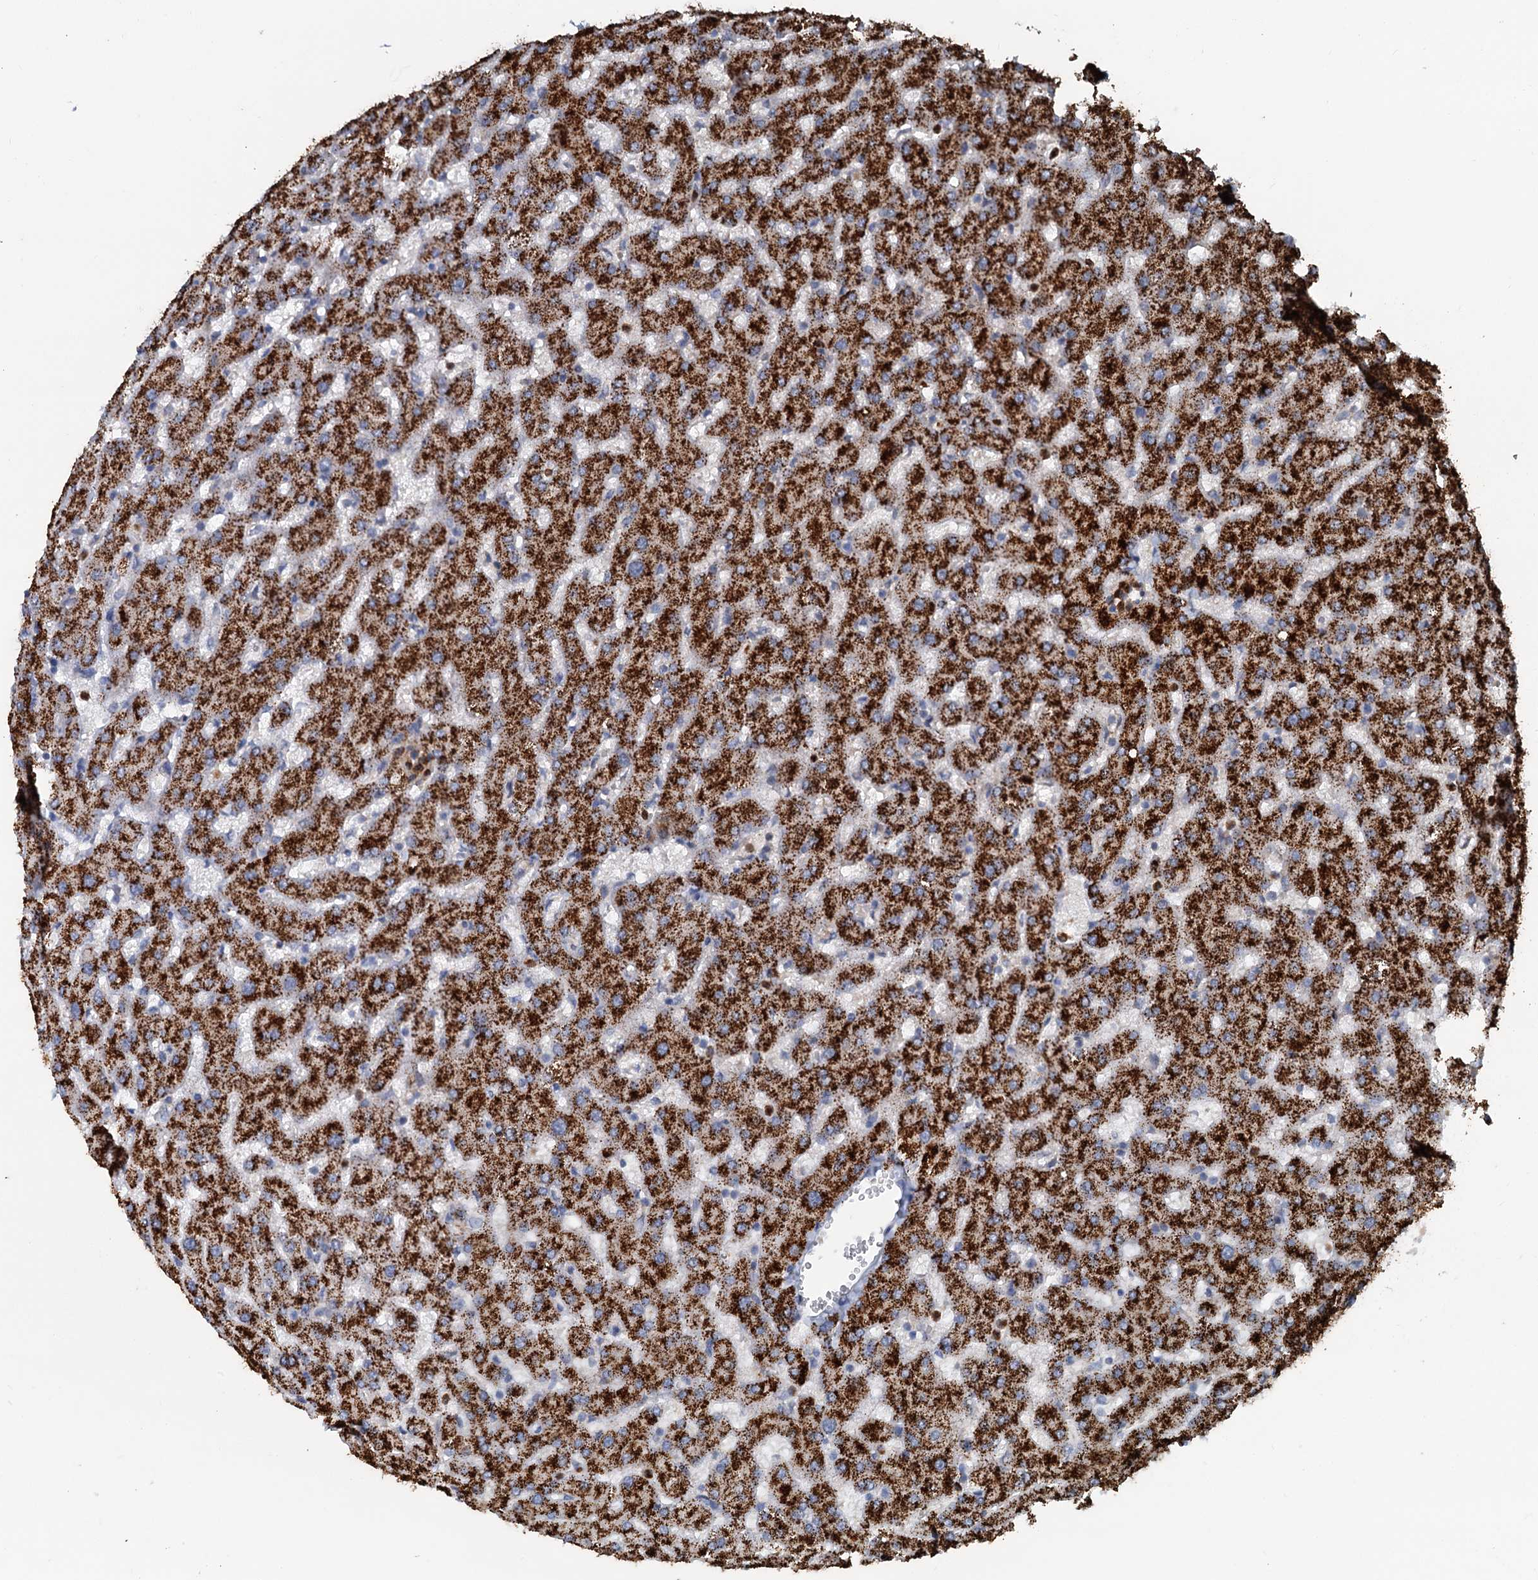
{"staining": {"intensity": "negative", "quantity": "none", "location": "none"}, "tissue": "liver", "cell_type": "Cholangiocytes", "image_type": "normal", "snomed": [{"axis": "morphology", "description": "Normal tissue, NOS"}, {"axis": "topography", "description": "Liver"}], "caption": "IHC of unremarkable human liver displays no positivity in cholangiocytes.", "gene": "N4BP2L2", "patient": {"sex": "female", "age": 63}}